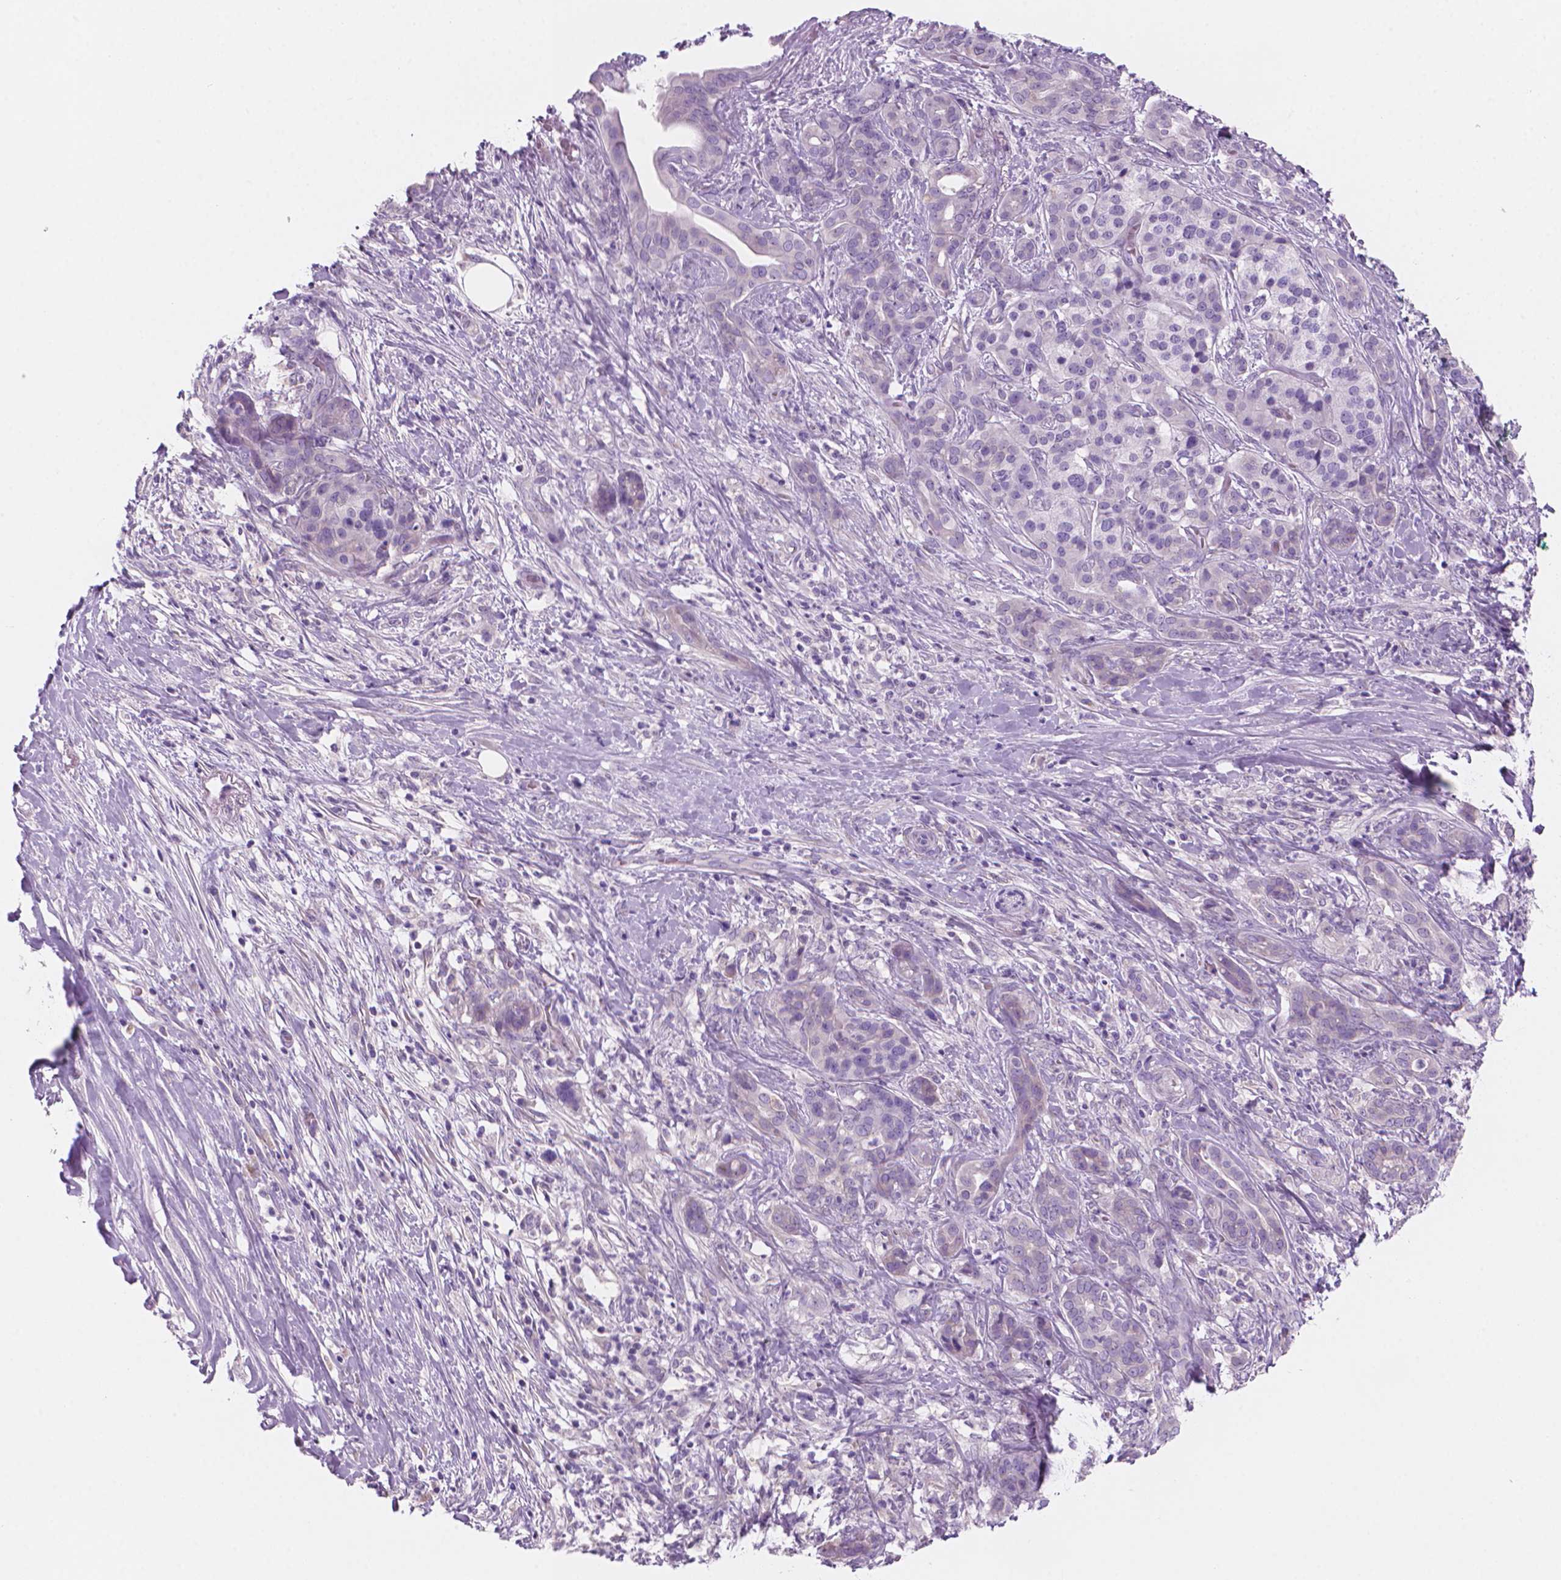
{"staining": {"intensity": "negative", "quantity": "none", "location": "none"}, "tissue": "pancreatic cancer", "cell_type": "Tumor cells", "image_type": "cancer", "snomed": [{"axis": "morphology", "description": "Normal tissue, NOS"}, {"axis": "morphology", "description": "Inflammation, NOS"}, {"axis": "morphology", "description": "Adenocarcinoma, NOS"}, {"axis": "topography", "description": "Pancreas"}], "caption": "Tumor cells show no significant staining in pancreatic cancer.", "gene": "ENSG00000187186", "patient": {"sex": "male", "age": 57}}